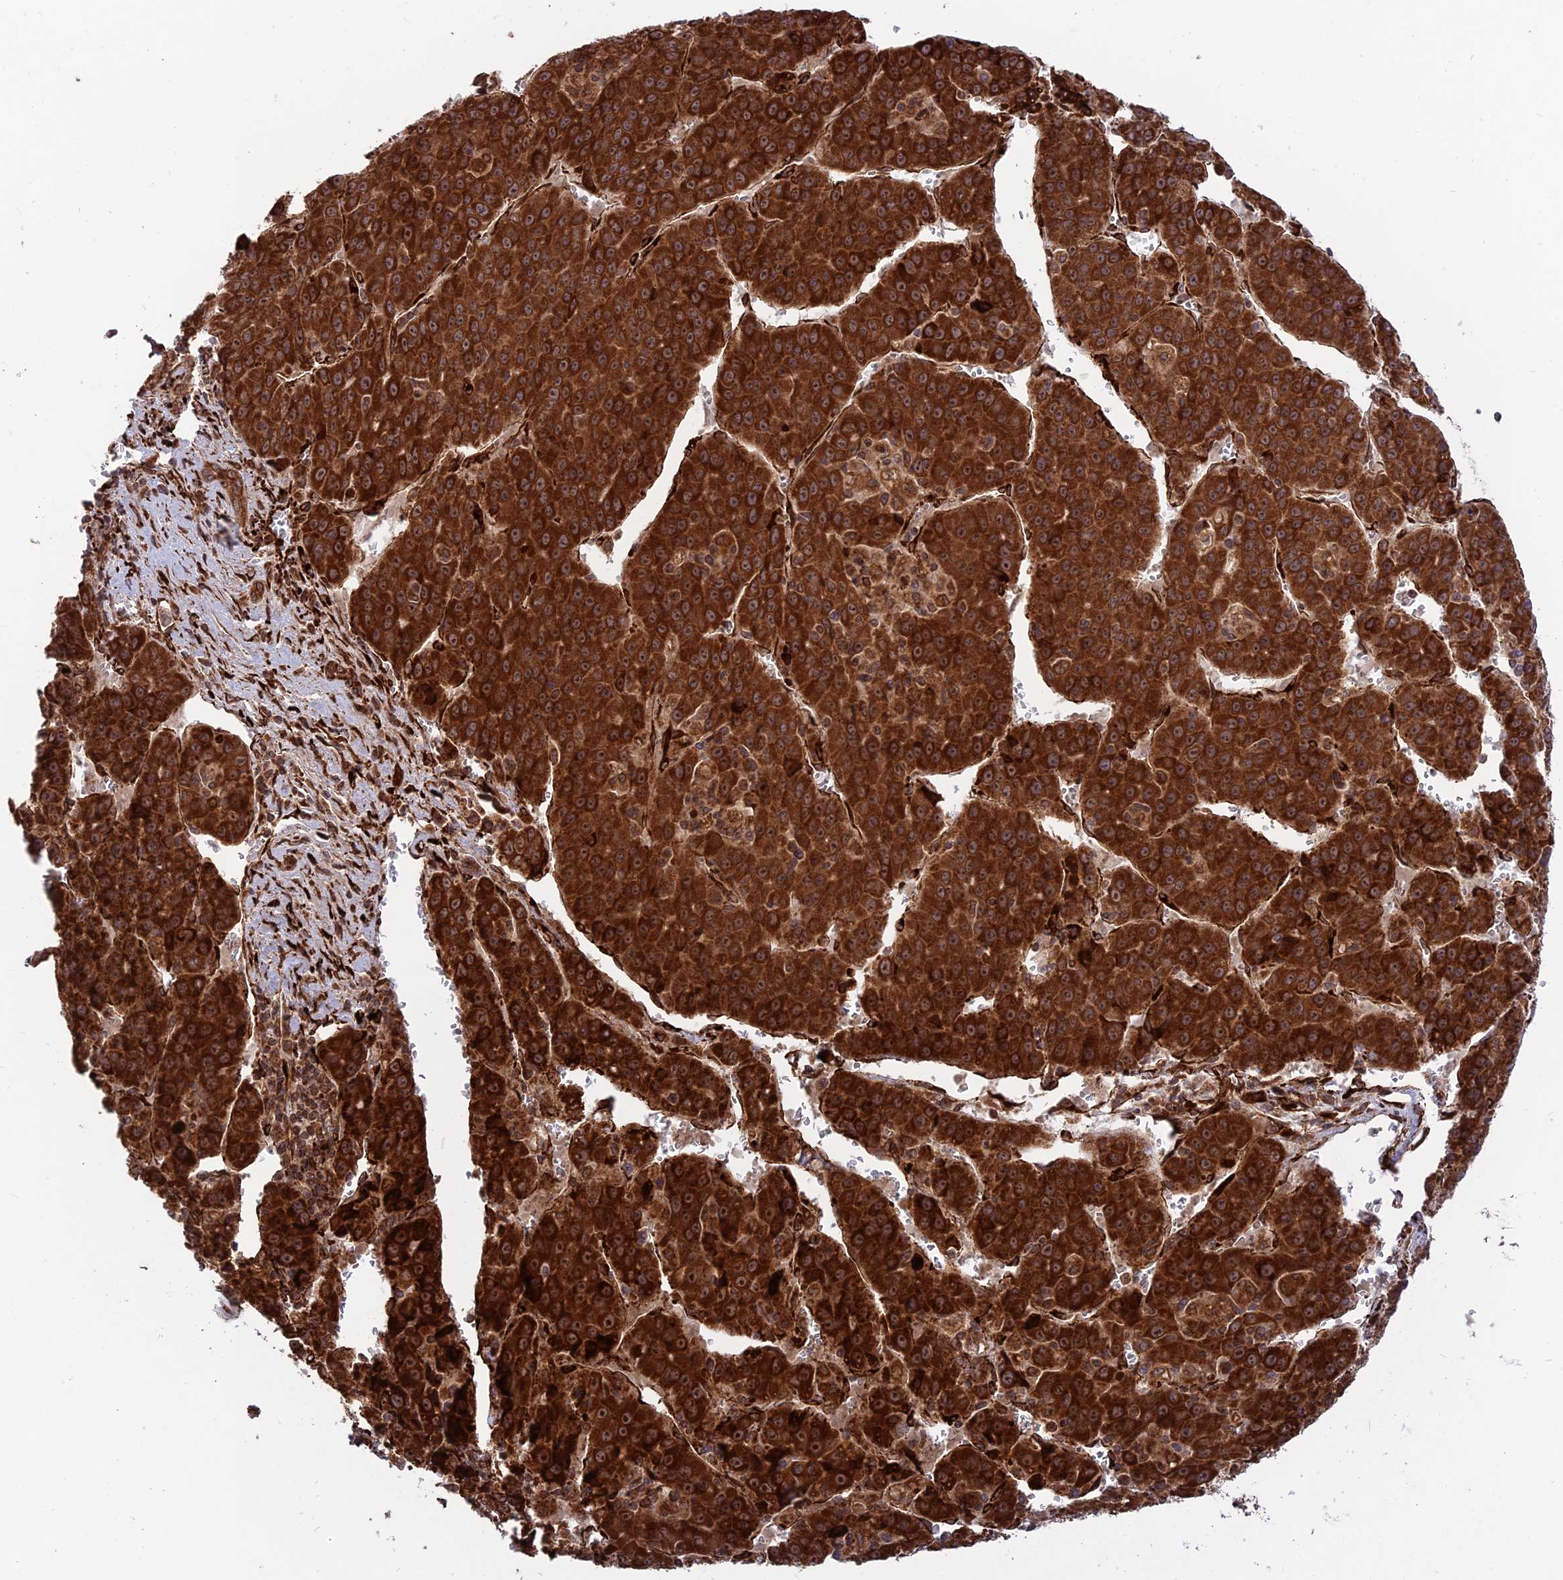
{"staining": {"intensity": "strong", "quantity": ">75%", "location": "cytoplasmic/membranous,nuclear"}, "tissue": "liver cancer", "cell_type": "Tumor cells", "image_type": "cancer", "snomed": [{"axis": "morphology", "description": "Carcinoma, Hepatocellular, NOS"}, {"axis": "topography", "description": "Liver"}], "caption": "Liver cancer (hepatocellular carcinoma) stained with a protein marker demonstrates strong staining in tumor cells.", "gene": "CRTAP", "patient": {"sex": "female", "age": 53}}